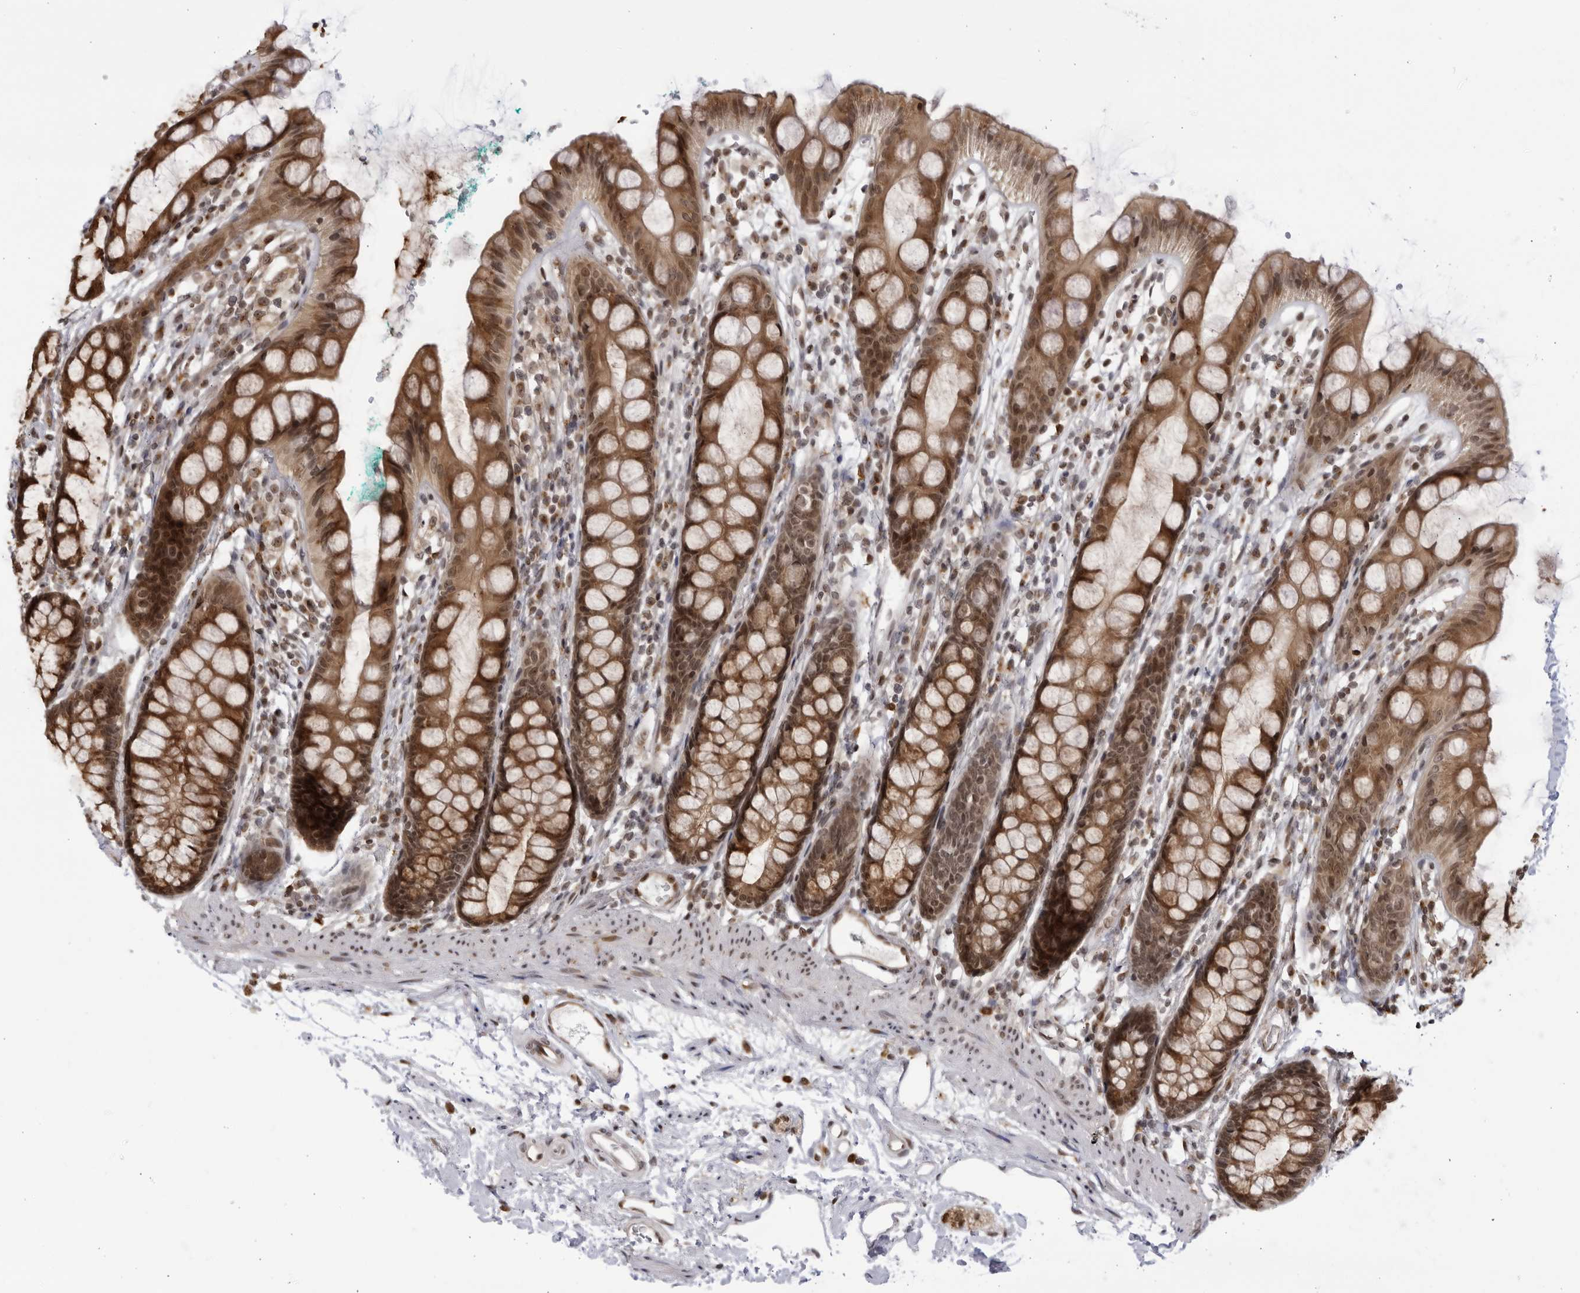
{"staining": {"intensity": "moderate", "quantity": ">75%", "location": "cytoplasmic/membranous,nuclear"}, "tissue": "rectum", "cell_type": "Glandular cells", "image_type": "normal", "snomed": [{"axis": "morphology", "description": "Normal tissue, NOS"}, {"axis": "topography", "description": "Rectum"}], "caption": "A histopathology image of human rectum stained for a protein reveals moderate cytoplasmic/membranous,nuclear brown staining in glandular cells. (DAB (3,3'-diaminobenzidine) IHC, brown staining for protein, blue staining for nuclei).", "gene": "RASGEF1C", "patient": {"sex": "female", "age": 65}}